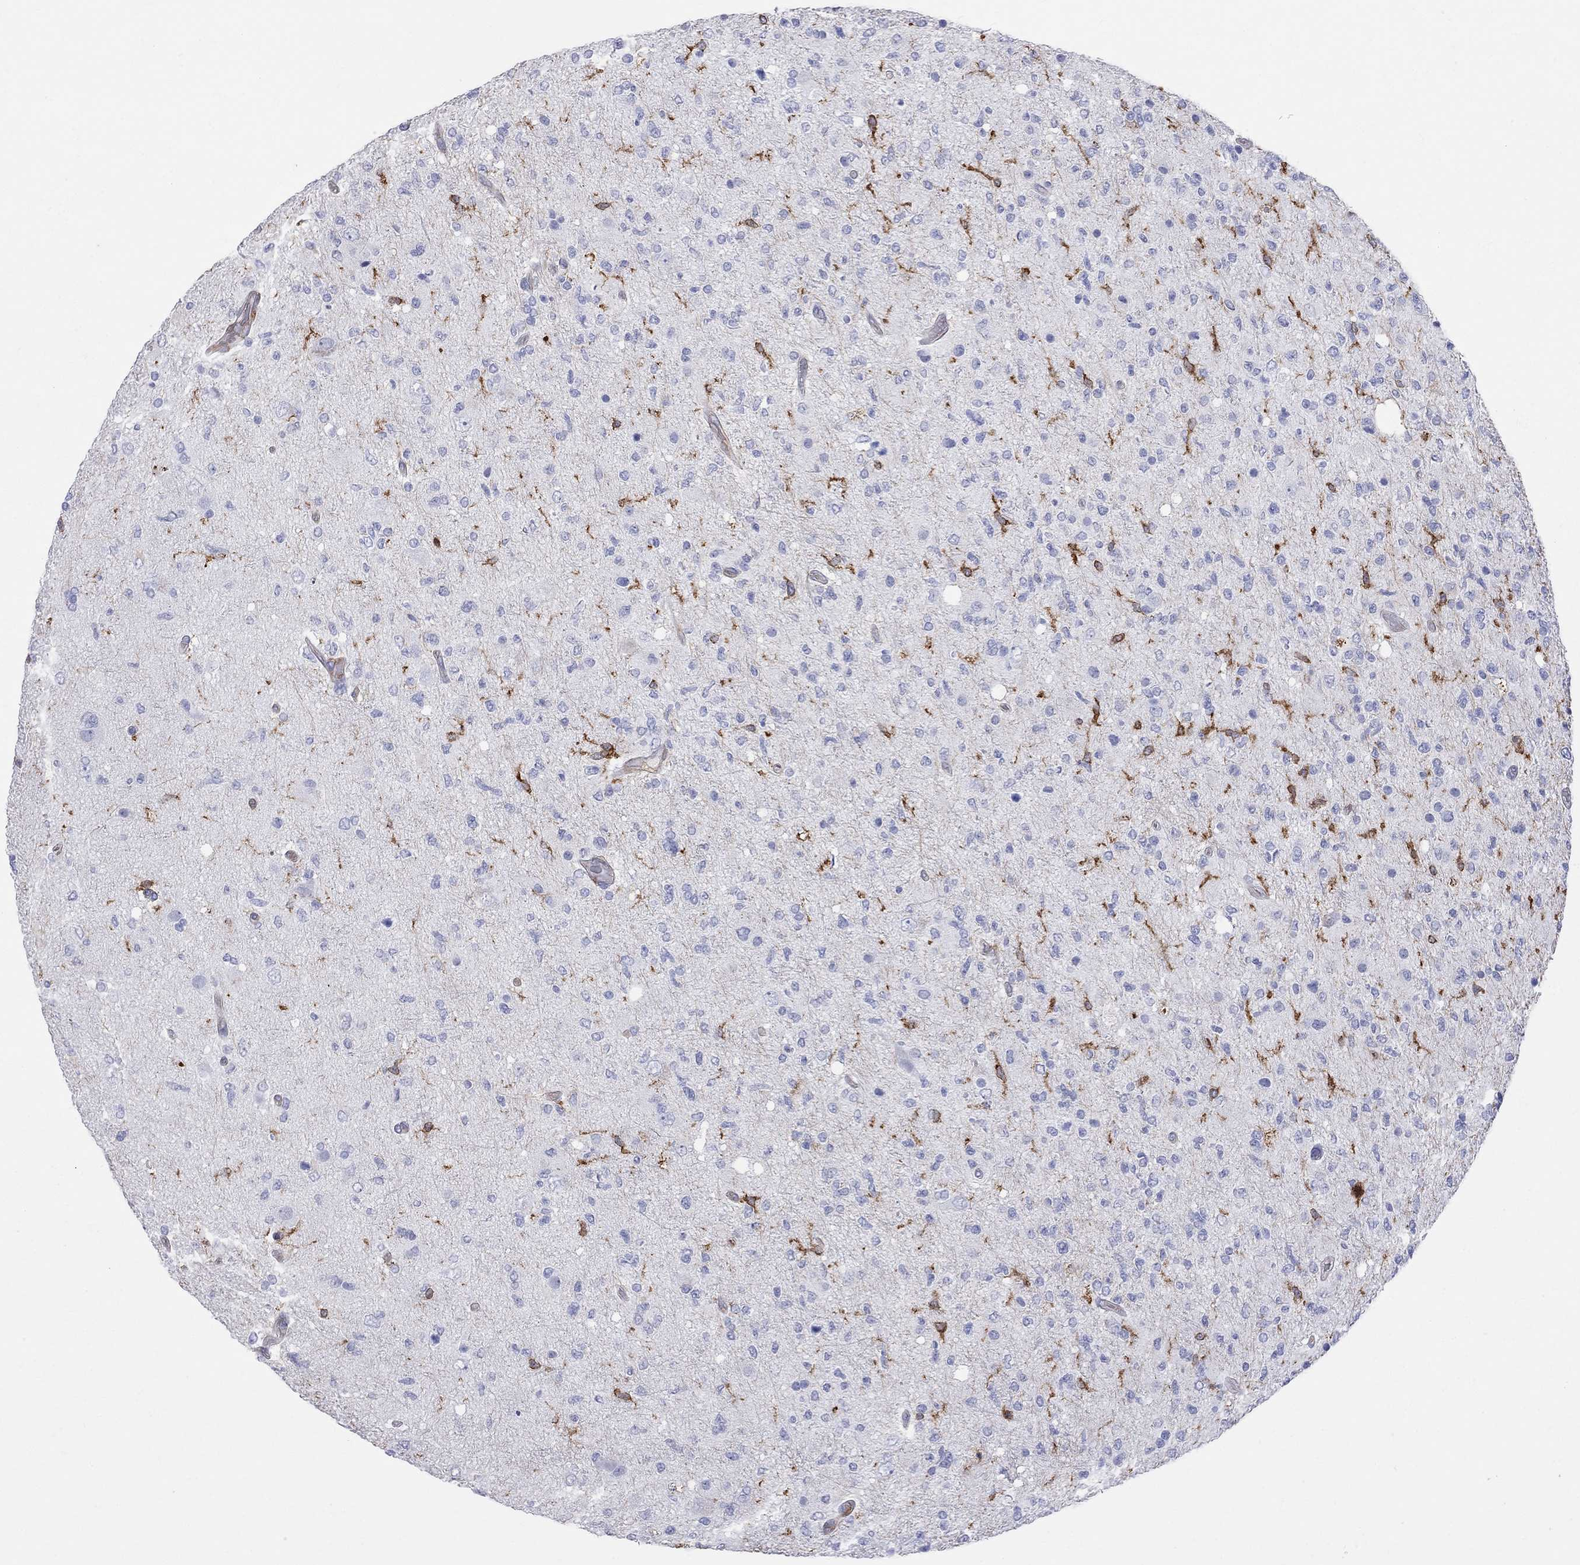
{"staining": {"intensity": "negative", "quantity": "none", "location": "none"}, "tissue": "glioma", "cell_type": "Tumor cells", "image_type": "cancer", "snomed": [{"axis": "morphology", "description": "Glioma, malignant, High grade"}, {"axis": "topography", "description": "Cerebral cortex"}], "caption": "Immunohistochemical staining of glioma shows no significant expression in tumor cells.", "gene": "ABI3", "patient": {"sex": "male", "age": 70}}